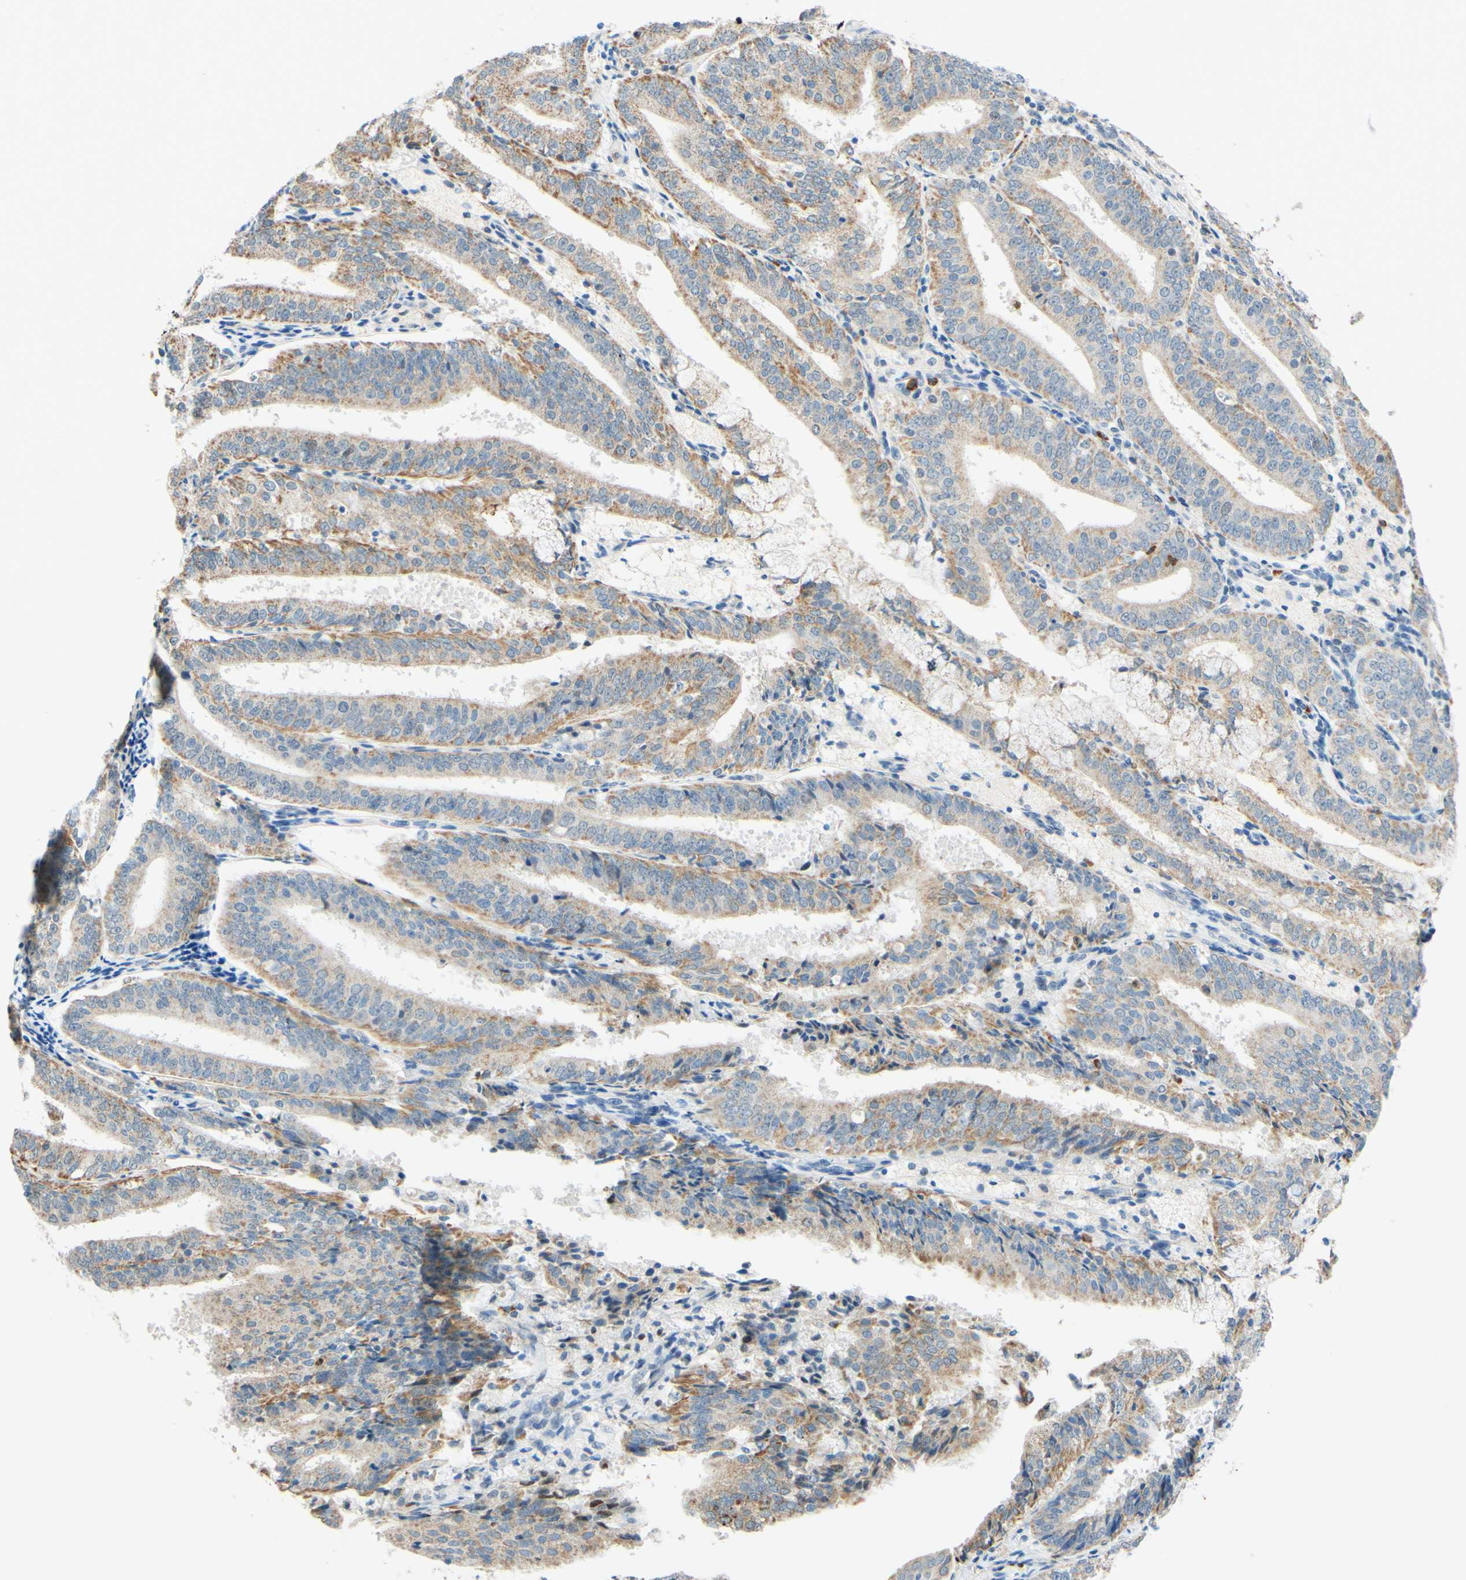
{"staining": {"intensity": "moderate", "quantity": ">75%", "location": "cytoplasmic/membranous"}, "tissue": "endometrial cancer", "cell_type": "Tumor cells", "image_type": "cancer", "snomed": [{"axis": "morphology", "description": "Adenocarcinoma, NOS"}, {"axis": "topography", "description": "Endometrium"}], "caption": "Protein expression analysis of endometrial cancer (adenocarcinoma) shows moderate cytoplasmic/membranous positivity in approximately >75% of tumor cells. The staining is performed using DAB (3,3'-diaminobenzidine) brown chromogen to label protein expression. The nuclei are counter-stained blue using hematoxylin.", "gene": "TREM2", "patient": {"sex": "female", "age": 63}}